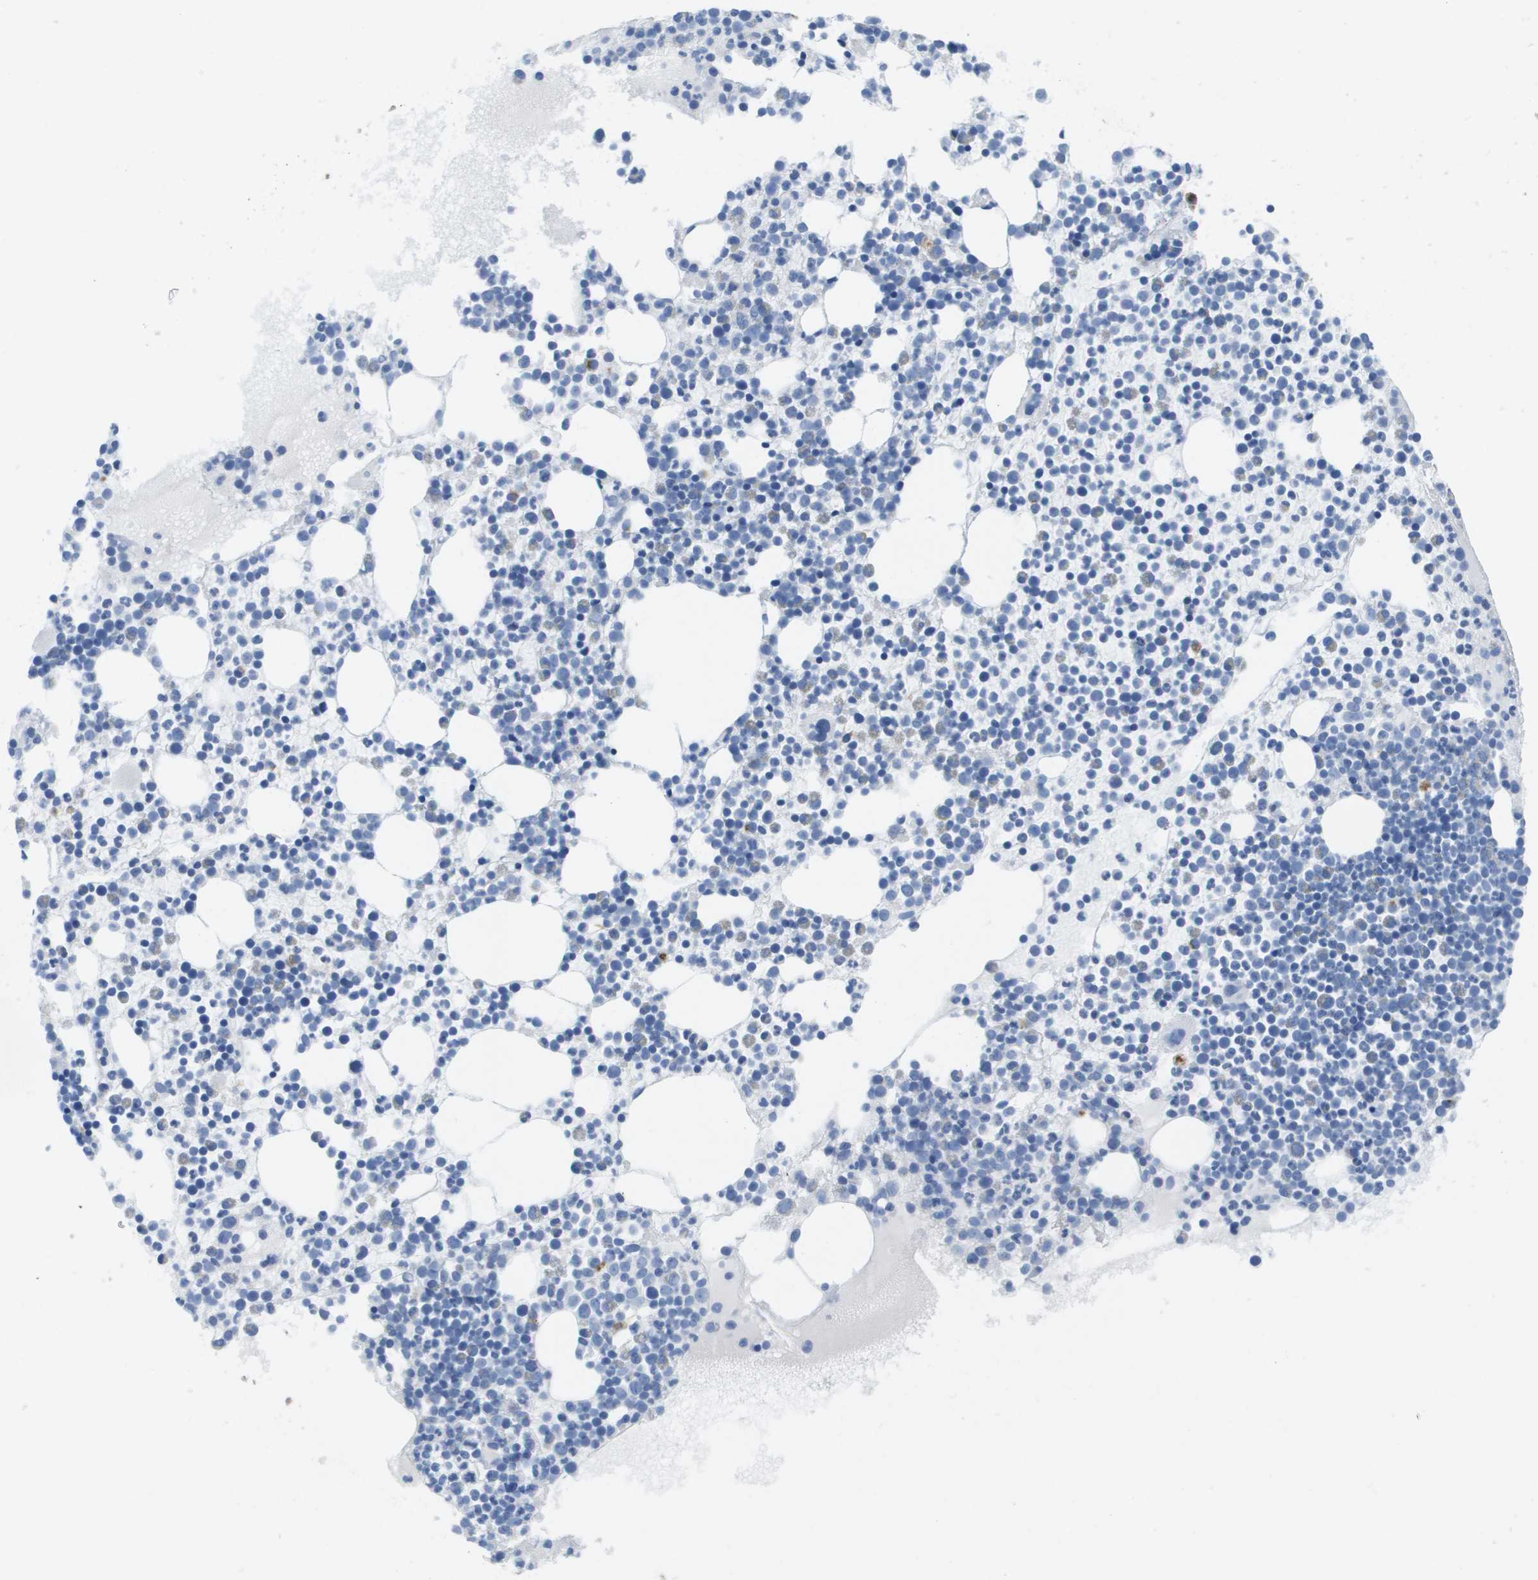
{"staining": {"intensity": "weak", "quantity": "<25%", "location": "cytoplasmic/membranous"}, "tissue": "bone marrow", "cell_type": "Hematopoietic cells", "image_type": "normal", "snomed": [{"axis": "morphology", "description": "Normal tissue, NOS"}, {"axis": "morphology", "description": "Inflammation, NOS"}, {"axis": "topography", "description": "Bone marrow"}], "caption": "This is a image of immunohistochemistry staining of benign bone marrow, which shows no staining in hematopoietic cells.", "gene": "GPR18", "patient": {"sex": "male", "age": 58}}